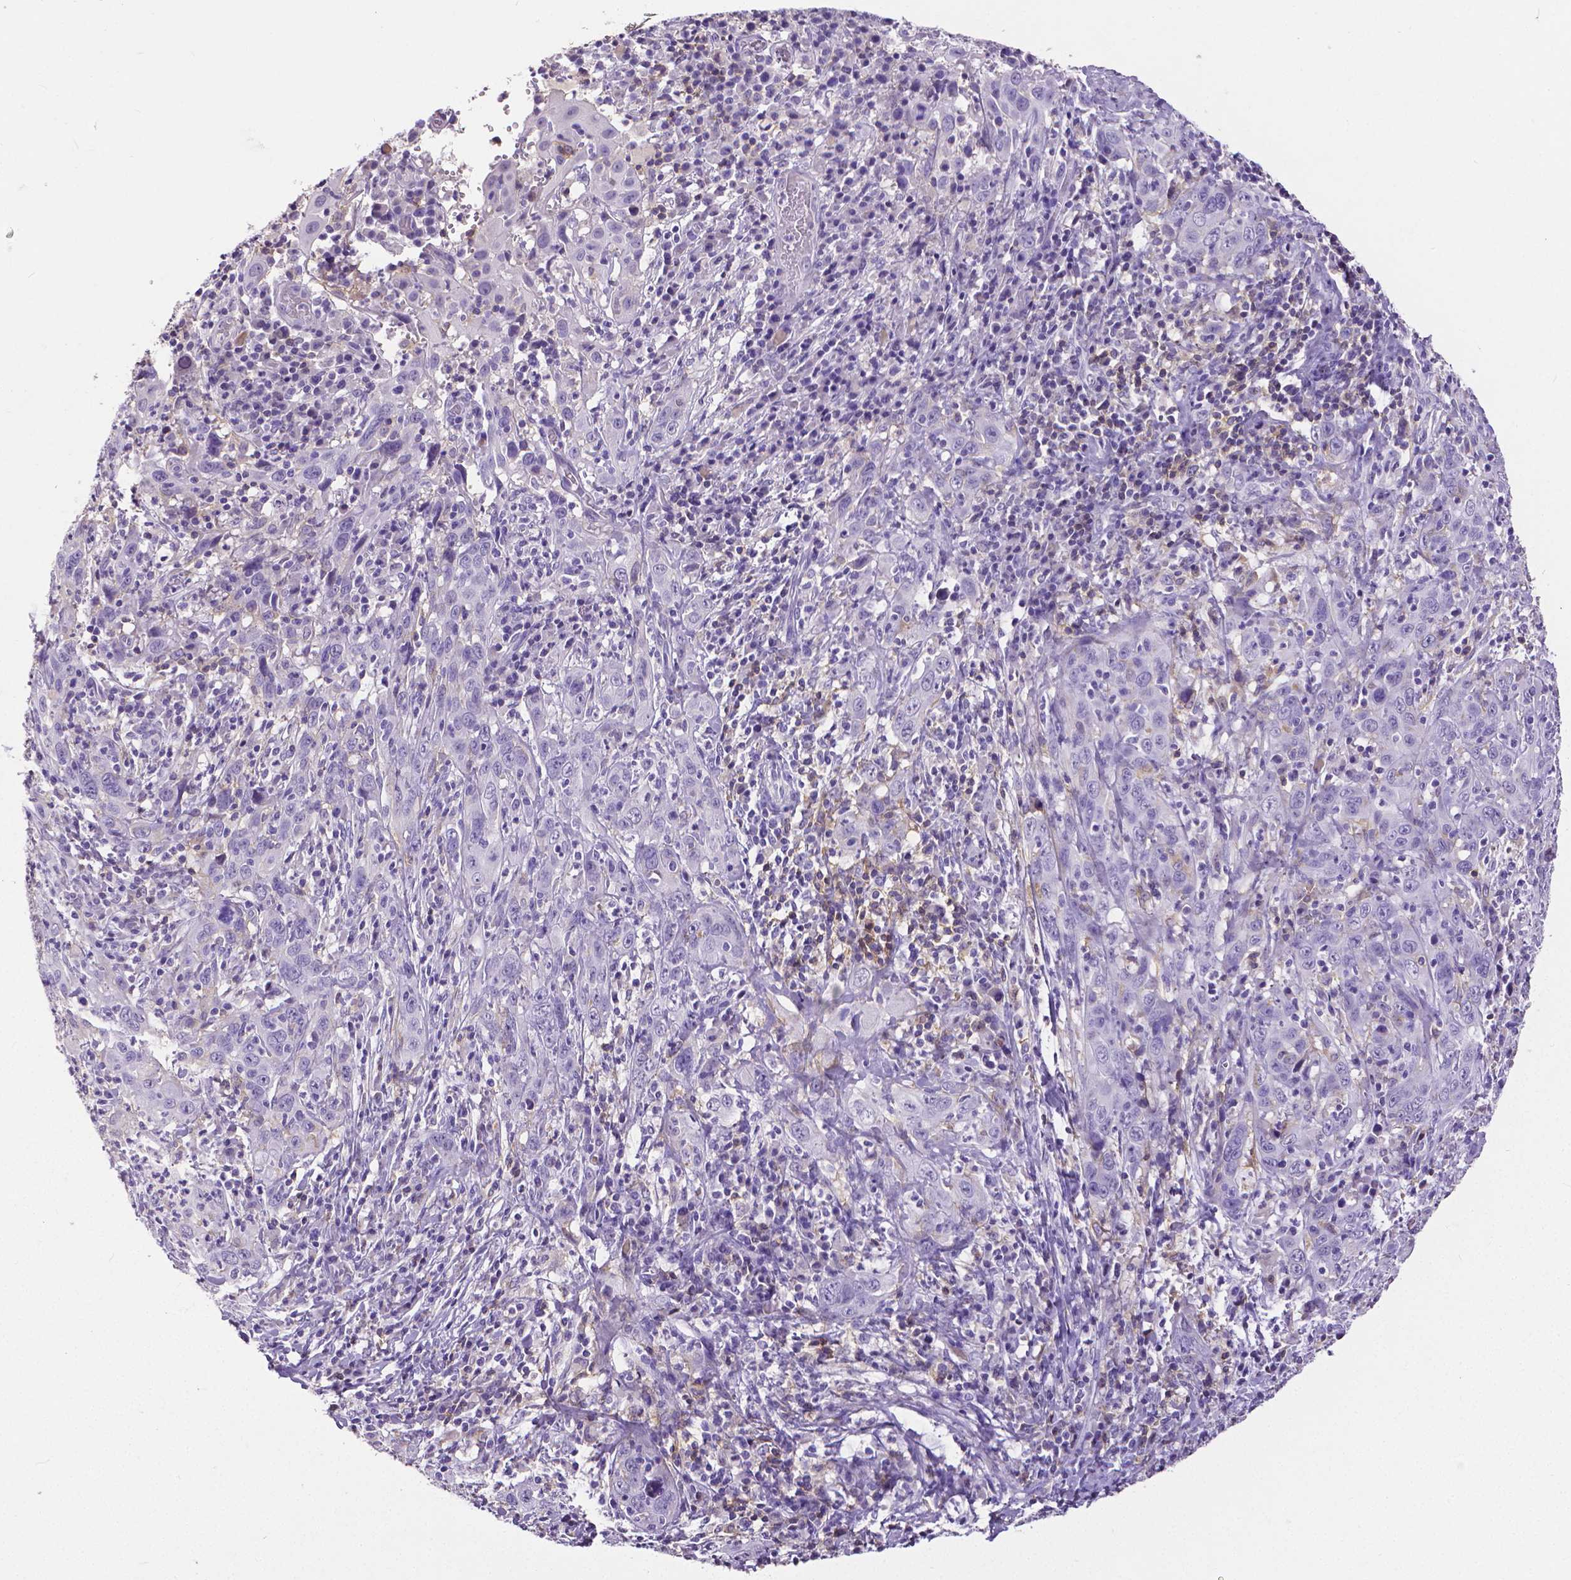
{"staining": {"intensity": "negative", "quantity": "none", "location": "none"}, "tissue": "cervical cancer", "cell_type": "Tumor cells", "image_type": "cancer", "snomed": [{"axis": "morphology", "description": "Squamous cell carcinoma, NOS"}, {"axis": "topography", "description": "Cervix"}], "caption": "Squamous cell carcinoma (cervical) was stained to show a protein in brown. There is no significant expression in tumor cells. Brightfield microscopy of immunohistochemistry stained with DAB (3,3'-diaminobenzidine) (brown) and hematoxylin (blue), captured at high magnification.", "gene": "CD4", "patient": {"sex": "female", "age": 46}}